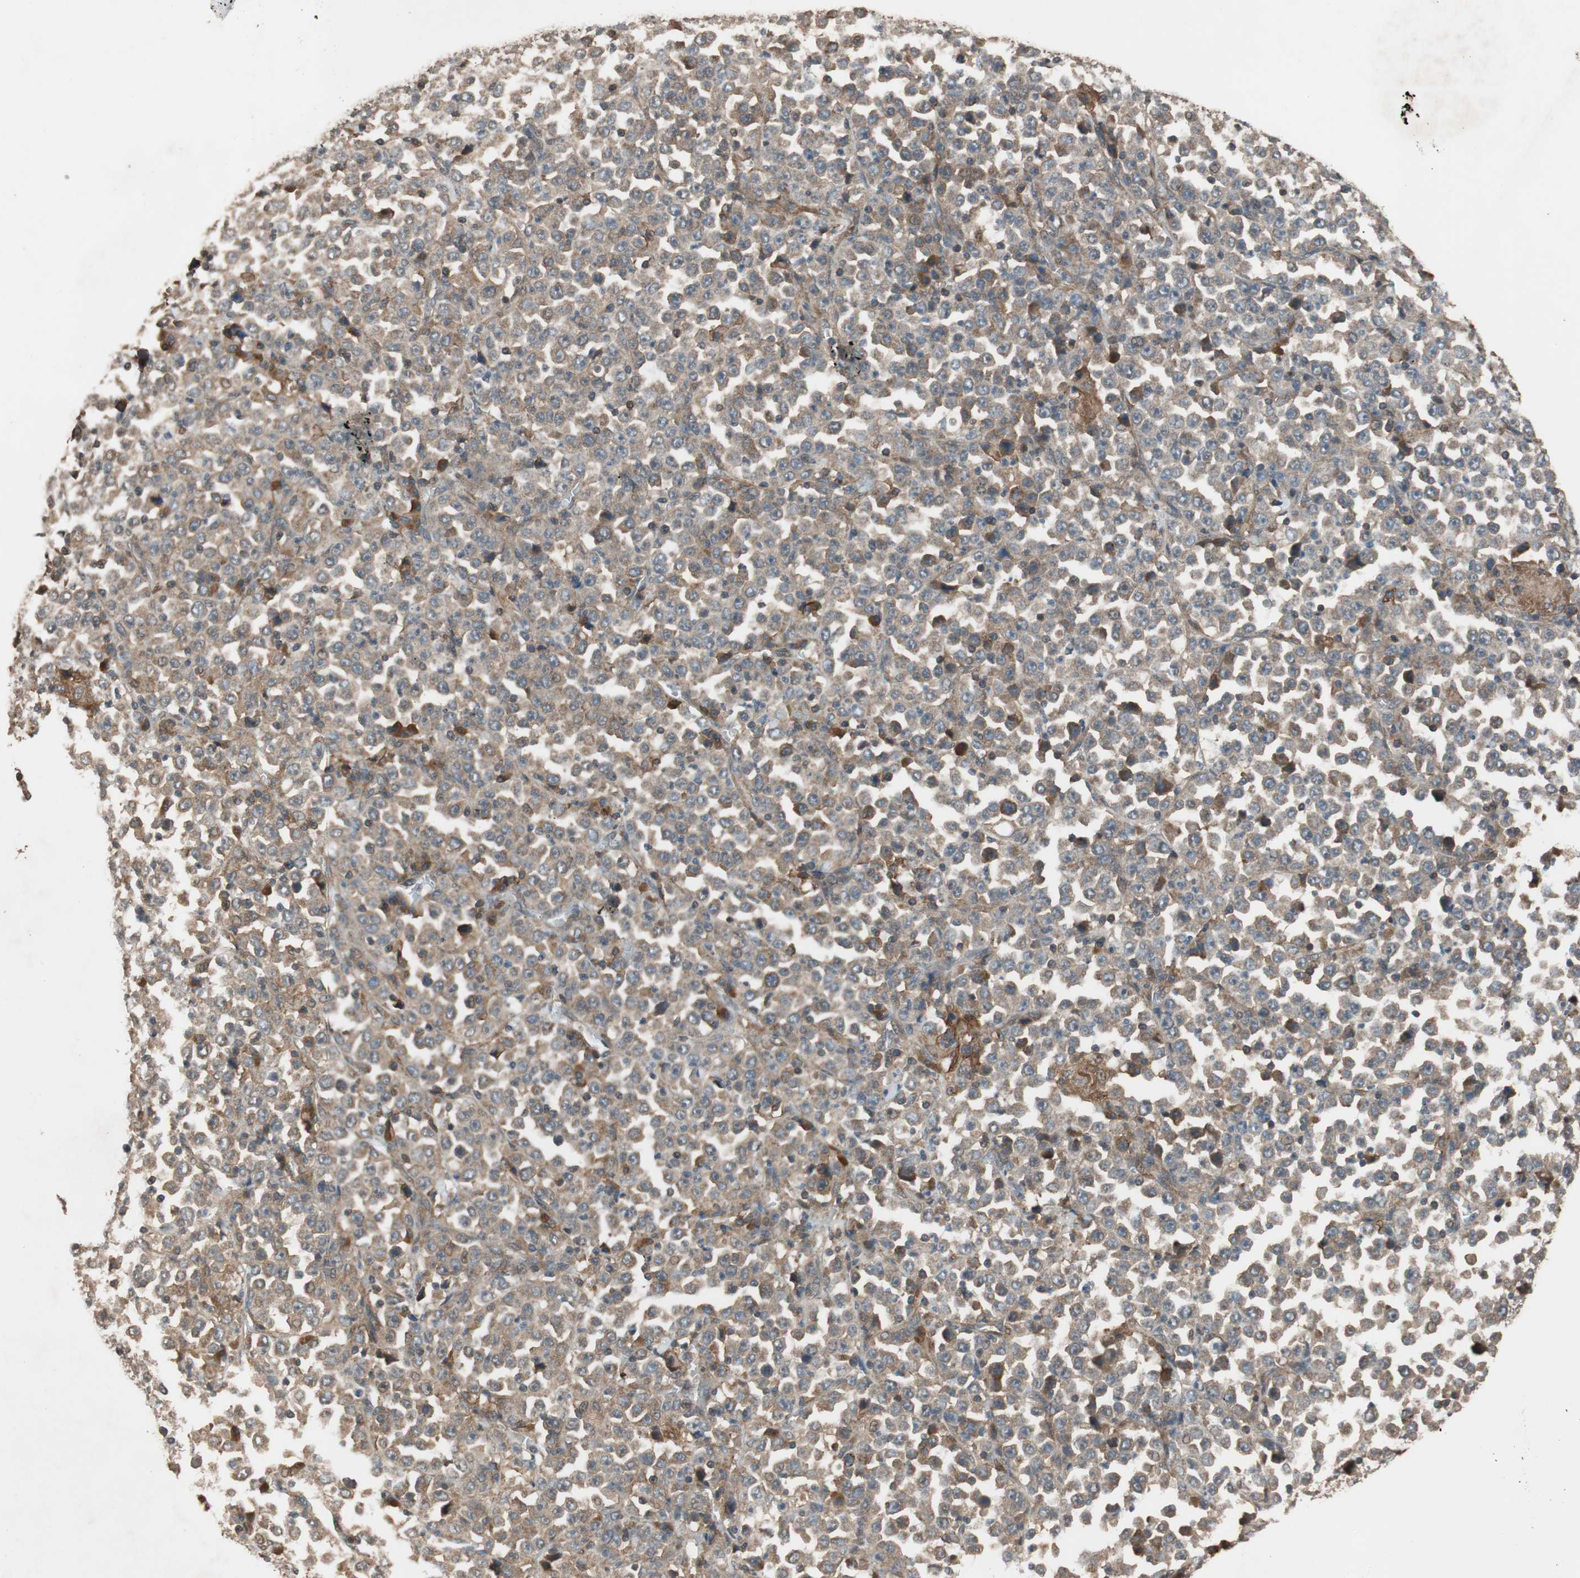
{"staining": {"intensity": "moderate", "quantity": ">75%", "location": "cytoplasmic/membranous"}, "tissue": "stomach cancer", "cell_type": "Tumor cells", "image_type": "cancer", "snomed": [{"axis": "morphology", "description": "Normal tissue, NOS"}, {"axis": "morphology", "description": "Adenocarcinoma, NOS"}, {"axis": "topography", "description": "Stomach, upper"}, {"axis": "topography", "description": "Stomach"}], "caption": "Immunohistochemical staining of stomach adenocarcinoma reveals moderate cytoplasmic/membranous protein positivity in approximately >75% of tumor cells.", "gene": "TMEM230", "patient": {"sex": "male", "age": 59}}